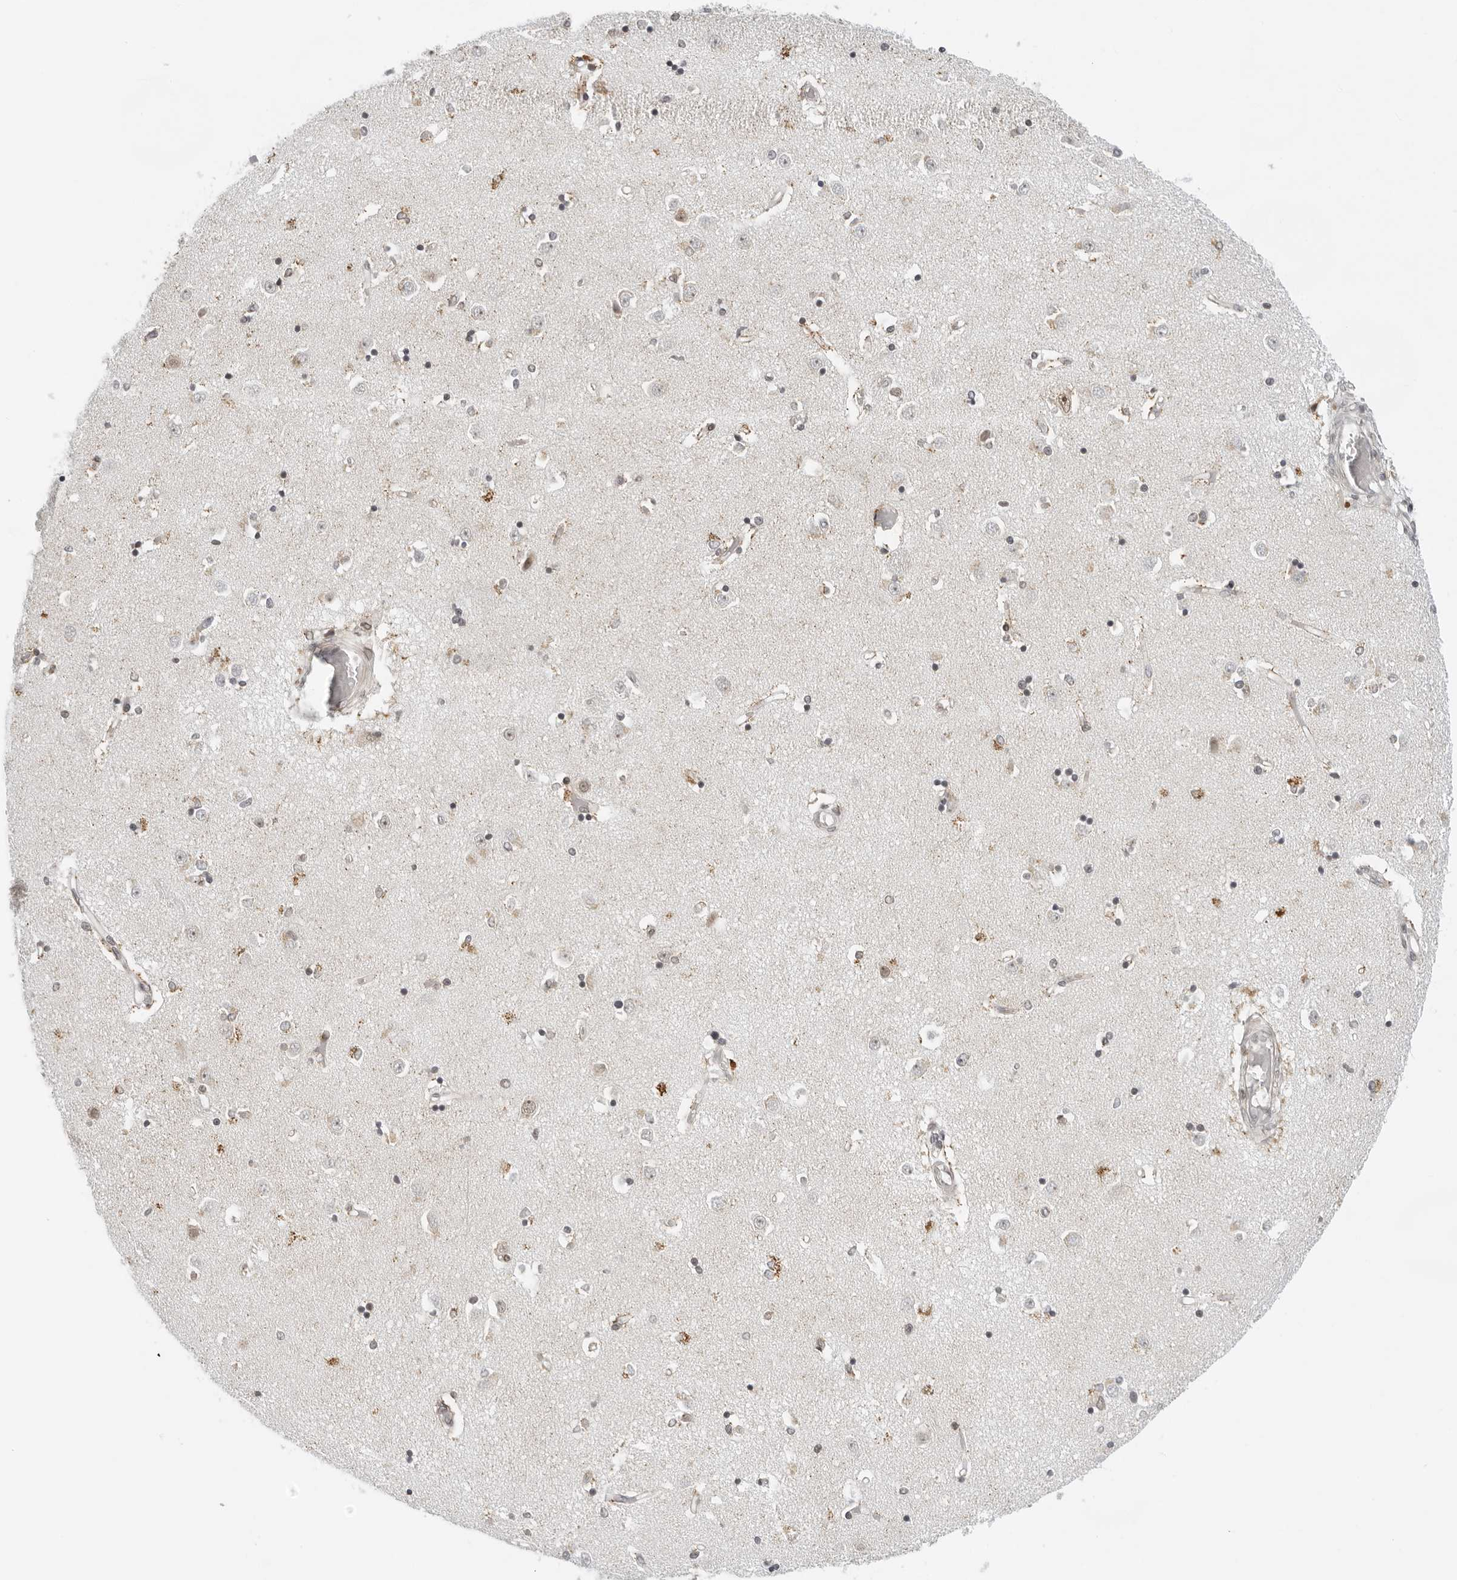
{"staining": {"intensity": "moderate", "quantity": "<25%", "location": "nuclear"}, "tissue": "caudate", "cell_type": "Glial cells", "image_type": "normal", "snomed": [{"axis": "morphology", "description": "Normal tissue, NOS"}, {"axis": "topography", "description": "Lateral ventricle wall"}], "caption": "IHC (DAB (3,3'-diaminobenzidine)) staining of benign human caudate demonstrates moderate nuclear protein expression in about <25% of glial cells.", "gene": "TOX4", "patient": {"sex": "male", "age": 45}}